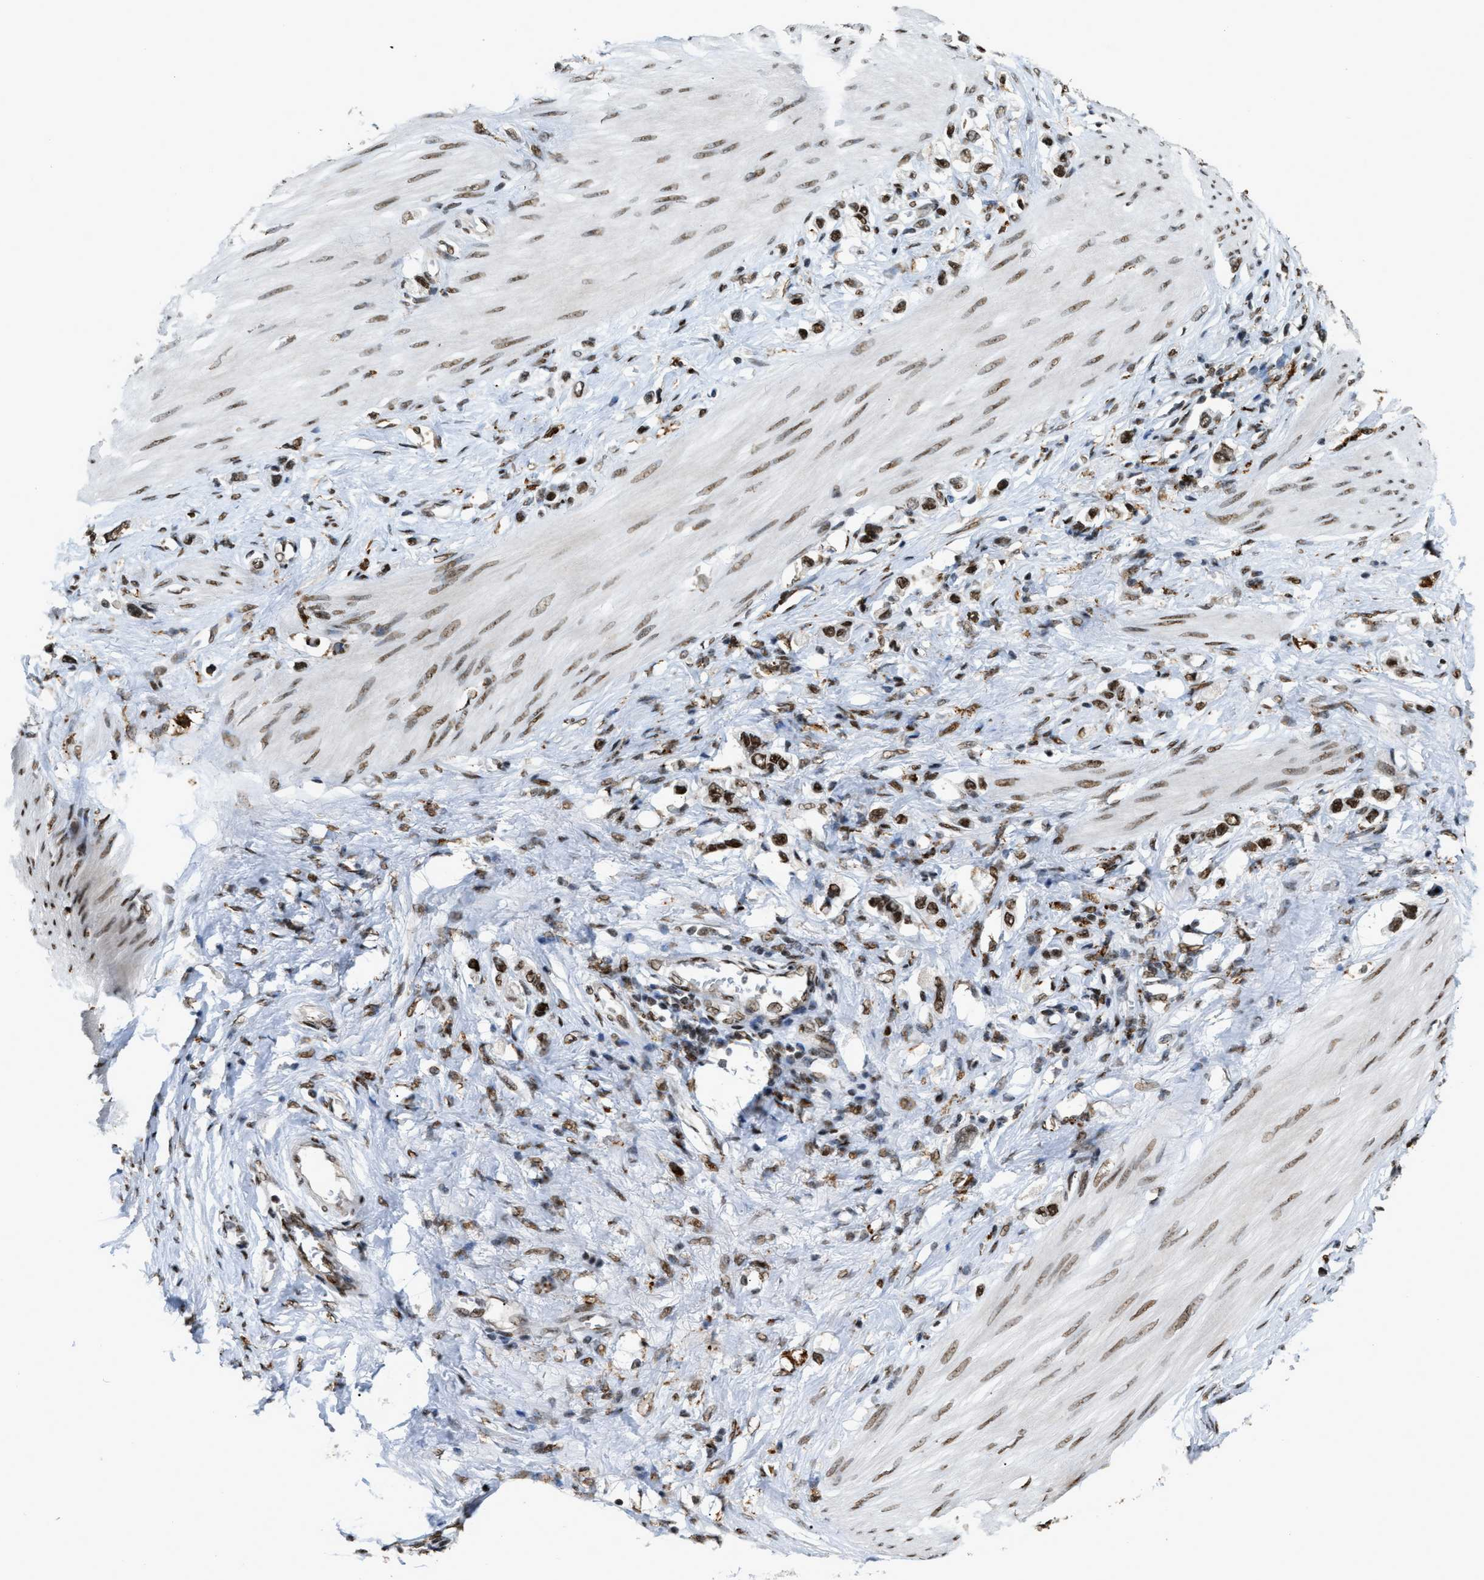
{"staining": {"intensity": "strong", "quantity": ">75%", "location": "nuclear"}, "tissue": "stomach cancer", "cell_type": "Tumor cells", "image_type": "cancer", "snomed": [{"axis": "morphology", "description": "Adenocarcinoma, NOS"}, {"axis": "topography", "description": "Stomach"}], "caption": "This is a histology image of immunohistochemistry staining of adenocarcinoma (stomach), which shows strong staining in the nuclear of tumor cells.", "gene": "NUMA1", "patient": {"sex": "female", "age": 65}}